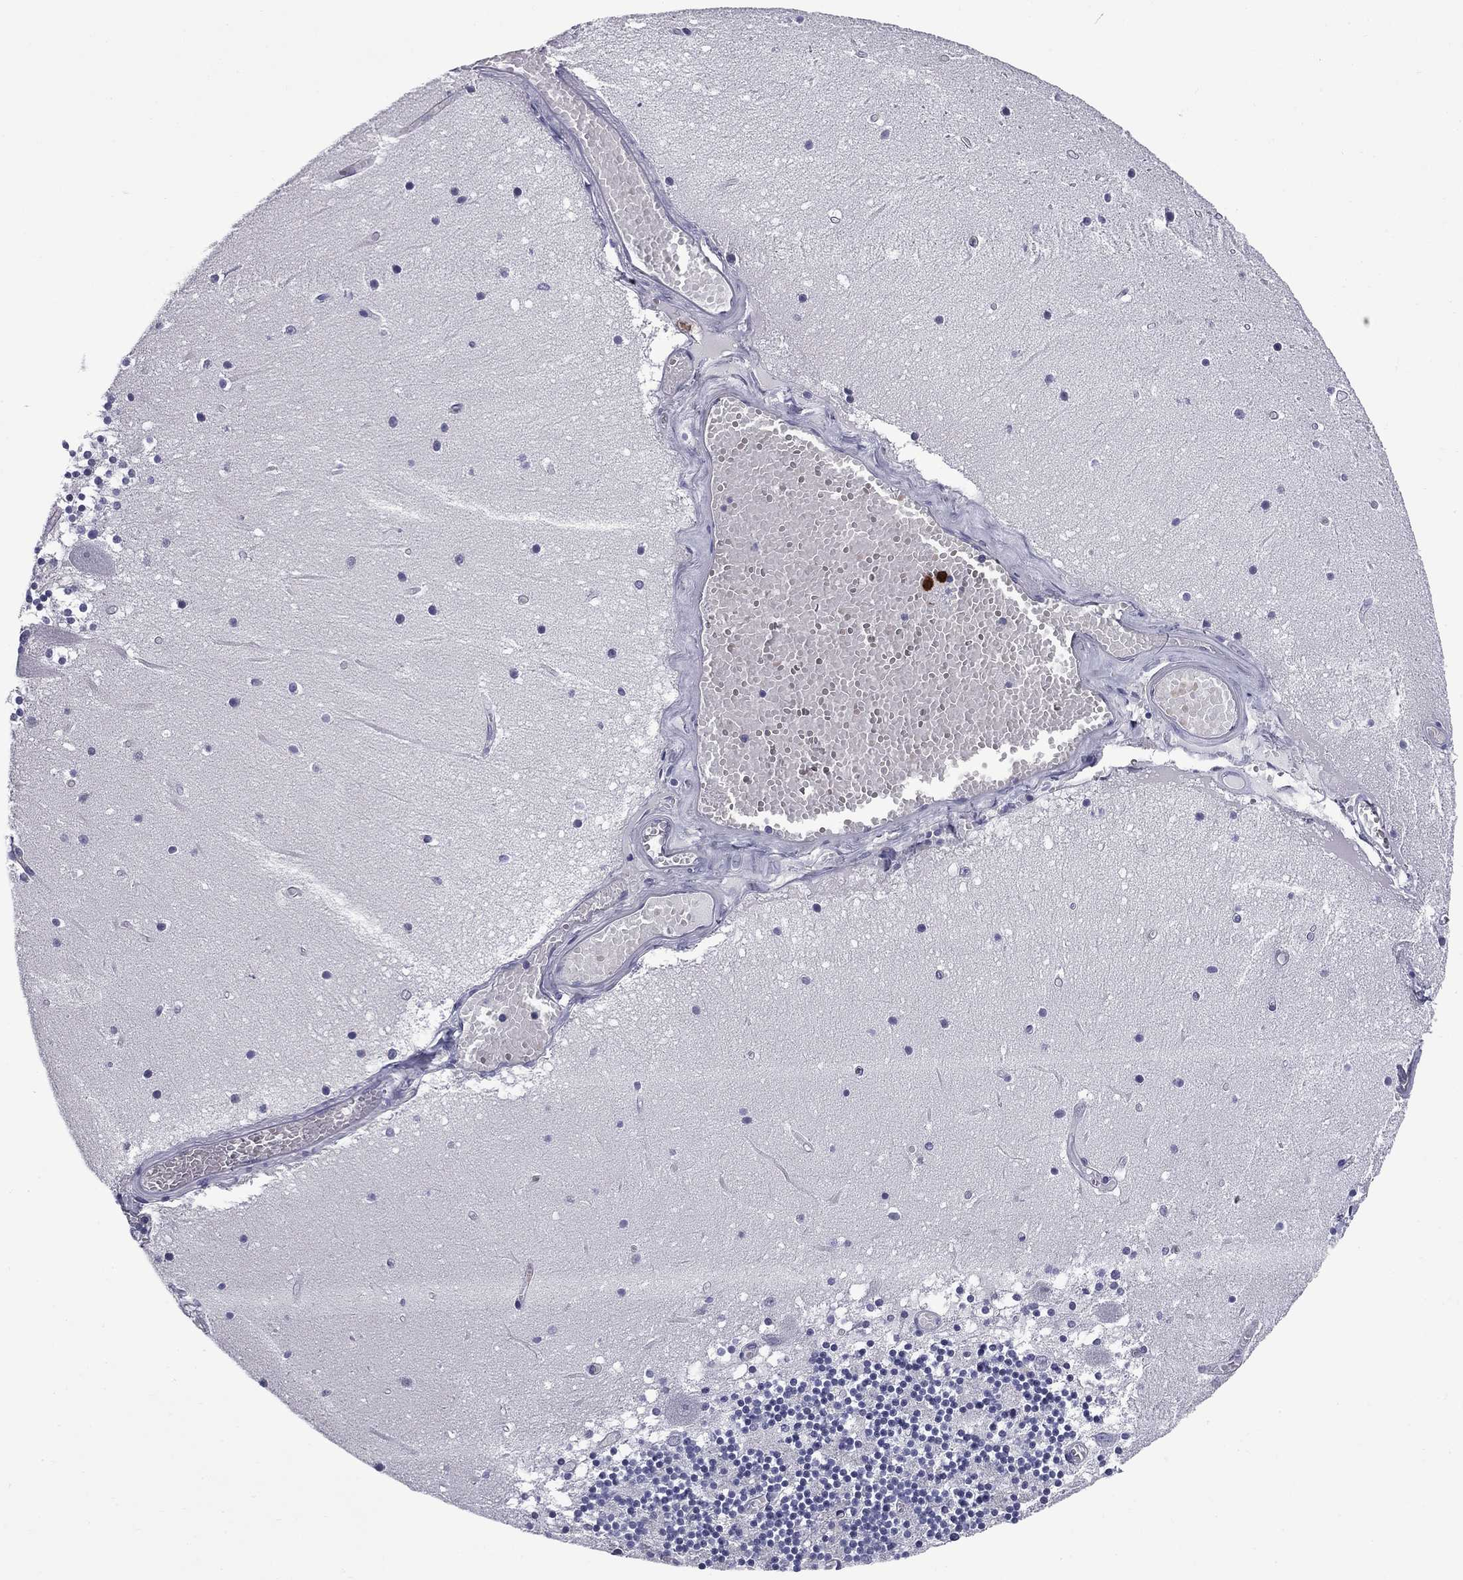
{"staining": {"intensity": "negative", "quantity": "none", "location": "none"}, "tissue": "cerebellum", "cell_type": "Cells in granular layer", "image_type": "normal", "snomed": [{"axis": "morphology", "description": "Normal tissue, NOS"}, {"axis": "topography", "description": "Cerebellum"}], "caption": "Immunohistochemistry photomicrograph of normal cerebellum stained for a protein (brown), which reveals no positivity in cells in granular layer. Brightfield microscopy of immunohistochemistry (IHC) stained with DAB (brown) and hematoxylin (blue), captured at high magnification.", "gene": "TRIM29", "patient": {"sex": "female", "age": 28}}